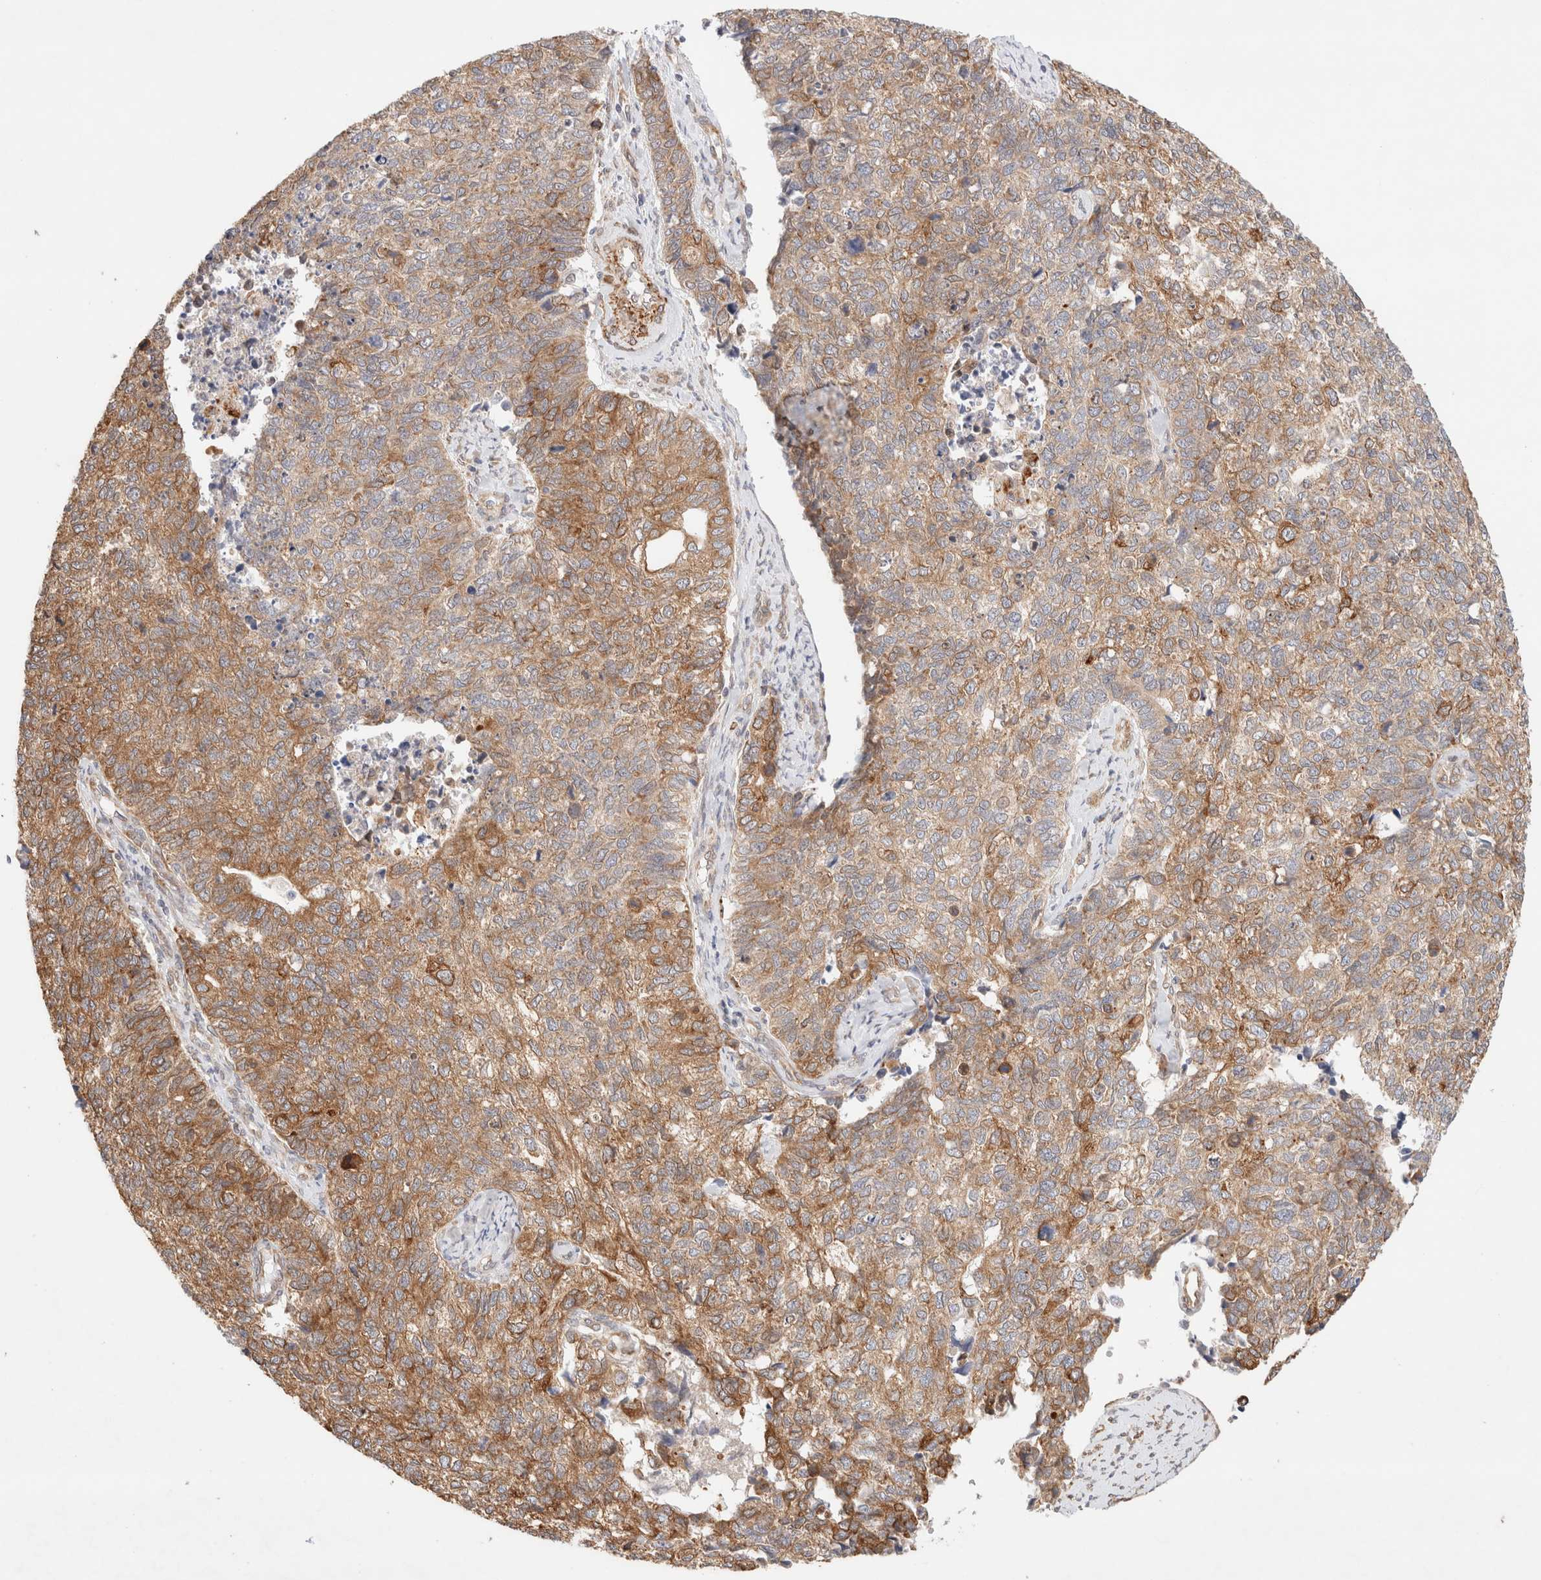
{"staining": {"intensity": "strong", "quantity": ">75%", "location": "cytoplasmic/membranous"}, "tissue": "cervical cancer", "cell_type": "Tumor cells", "image_type": "cancer", "snomed": [{"axis": "morphology", "description": "Squamous cell carcinoma, NOS"}, {"axis": "topography", "description": "Cervix"}], "caption": "An immunohistochemistry image of tumor tissue is shown. Protein staining in brown highlights strong cytoplasmic/membranous positivity in cervical cancer within tumor cells.", "gene": "RRP15", "patient": {"sex": "female", "age": 63}}